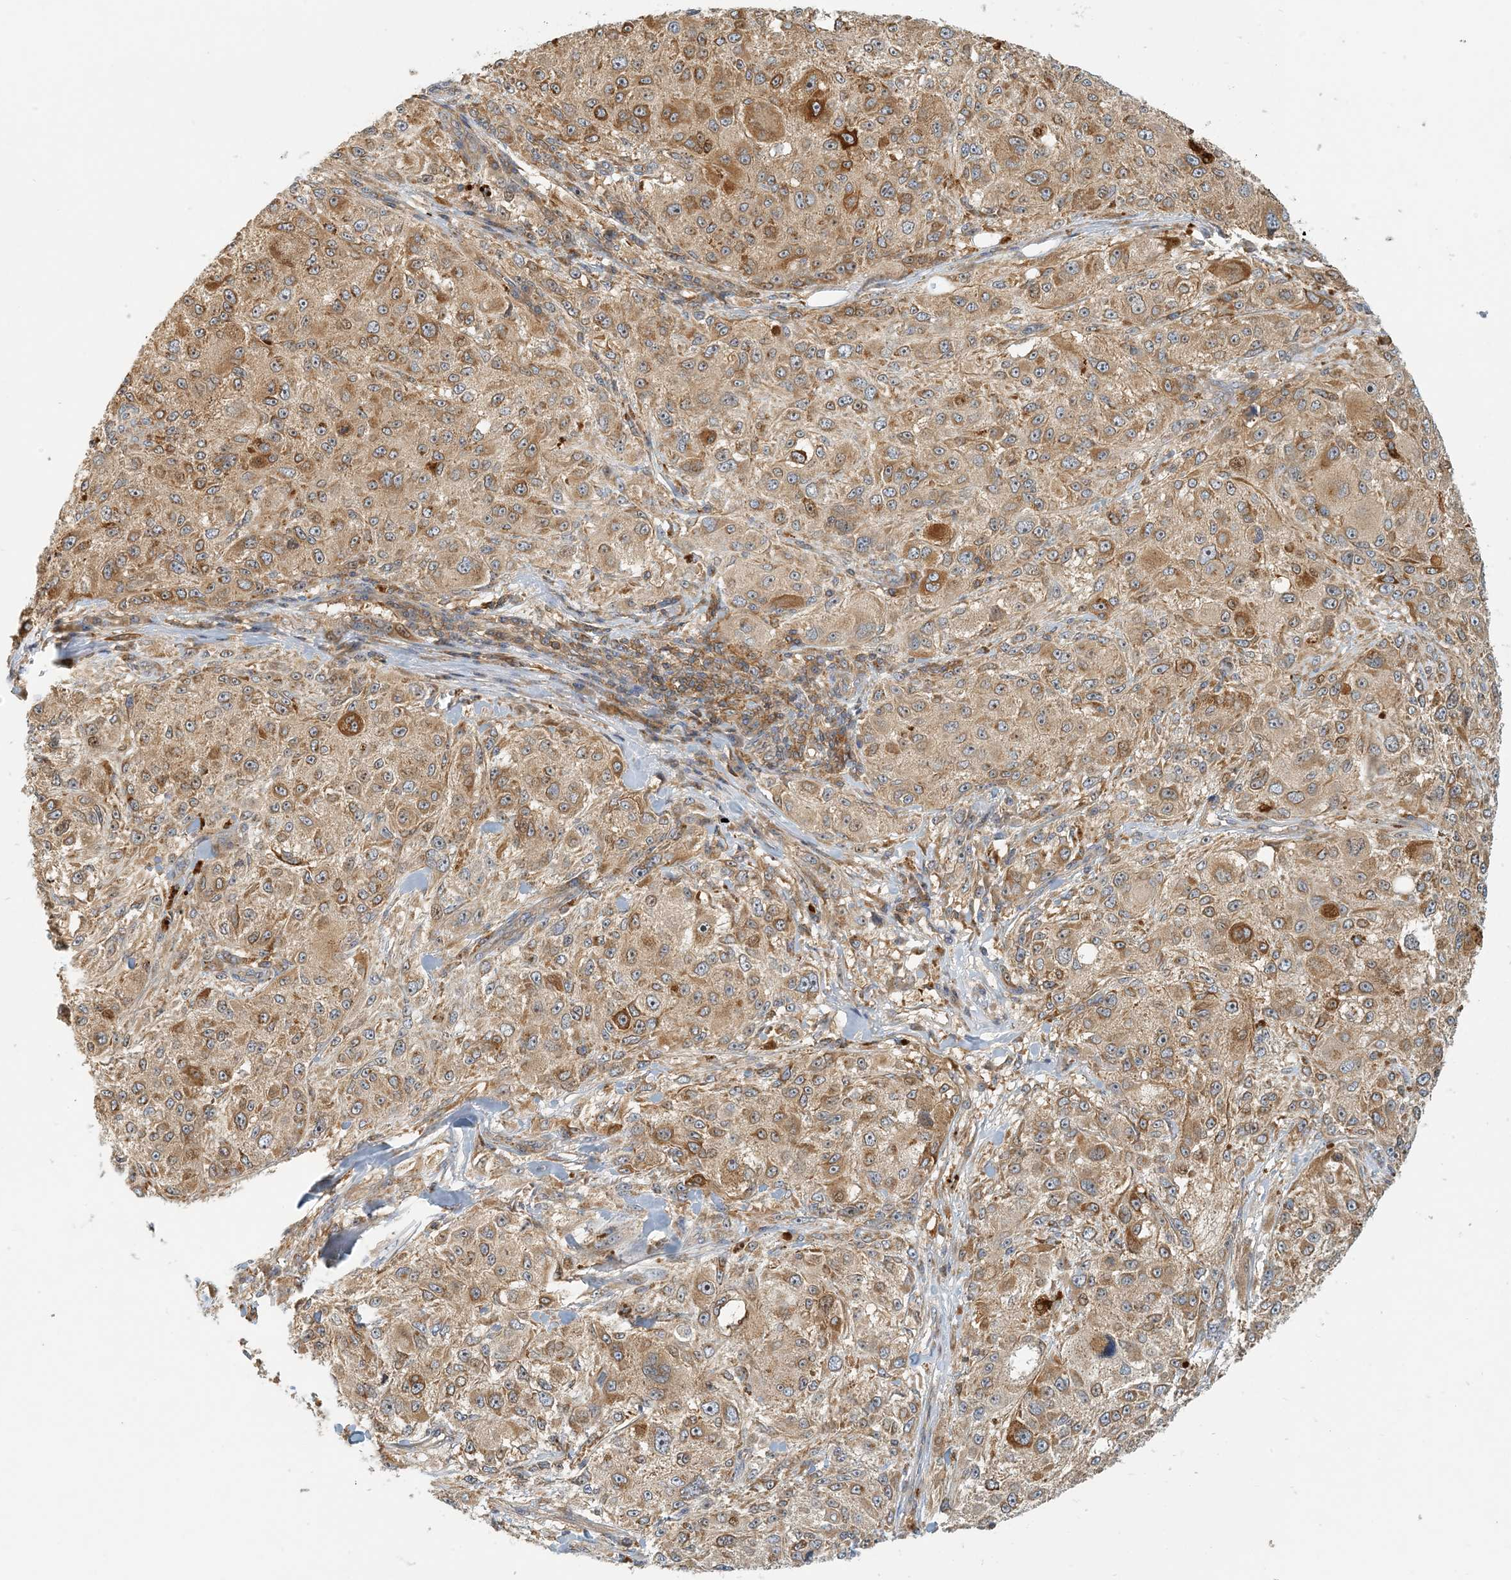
{"staining": {"intensity": "moderate", "quantity": ">75%", "location": "cytoplasmic/membranous"}, "tissue": "melanoma", "cell_type": "Tumor cells", "image_type": "cancer", "snomed": [{"axis": "morphology", "description": "Necrosis, NOS"}, {"axis": "morphology", "description": "Malignant melanoma, NOS"}, {"axis": "topography", "description": "Skin"}], "caption": "Human melanoma stained with a brown dye displays moderate cytoplasmic/membranous positive staining in about >75% of tumor cells.", "gene": "COLEC11", "patient": {"sex": "female", "age": 87}}